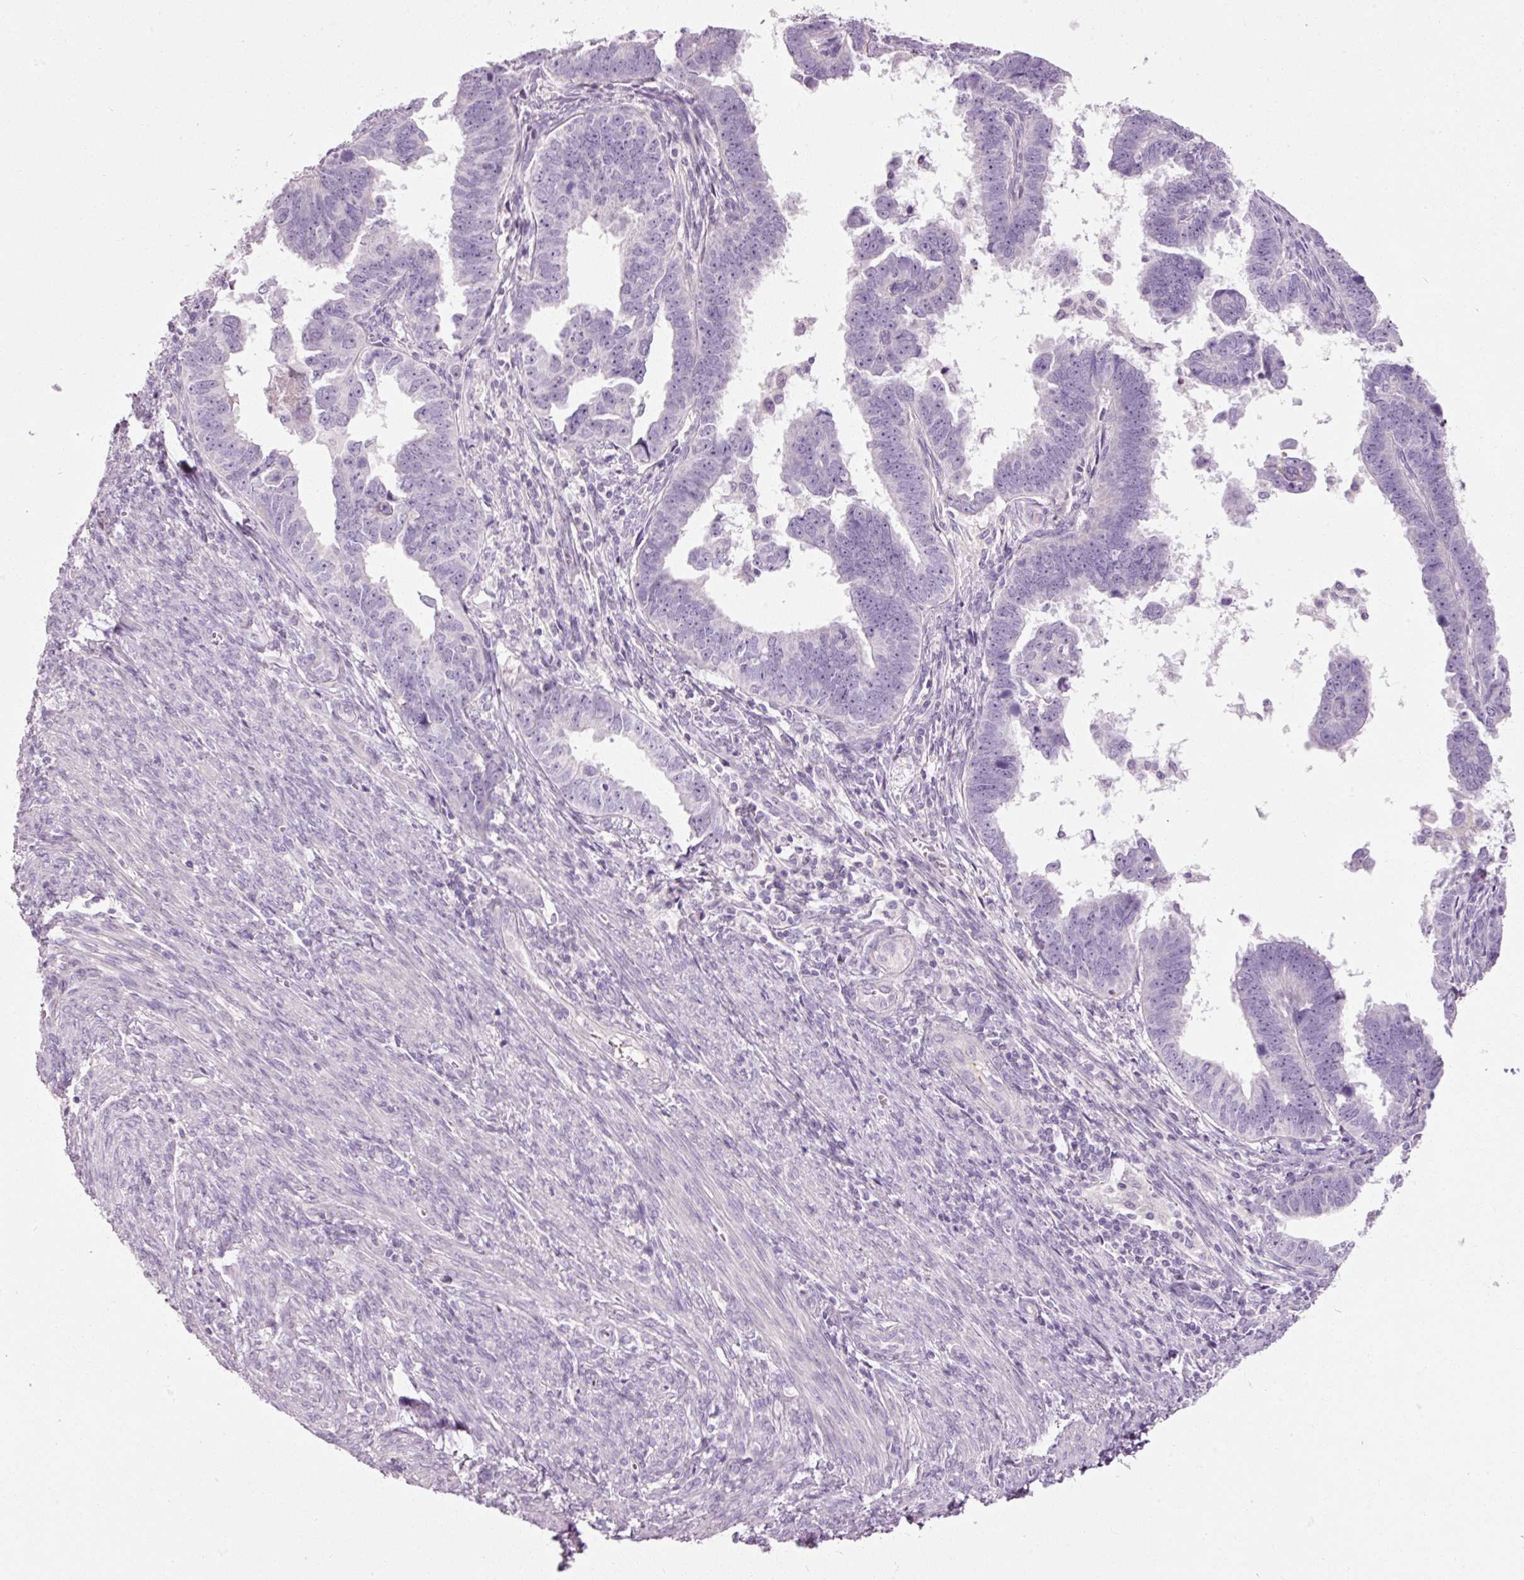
{"staining": {"intensity": "negative", "quantity": "none", "location": "none"}, "tissue": "endometrial cancer", "cell_type": "Tumor cells", "image_type": "cancer", "snomed": [{"axis": "morphology", "description": "Adenocarcinoma, NOS"}, {"axis": "topography", "description": "Endometrium"}], "caption": "This is an immunohistochemistry histopathology image of endometrial adenocarcinoma. There is no positivity in tumor cells.", "gene": "MUC5AC", "patient": {"sex": "female", "age": 75}}